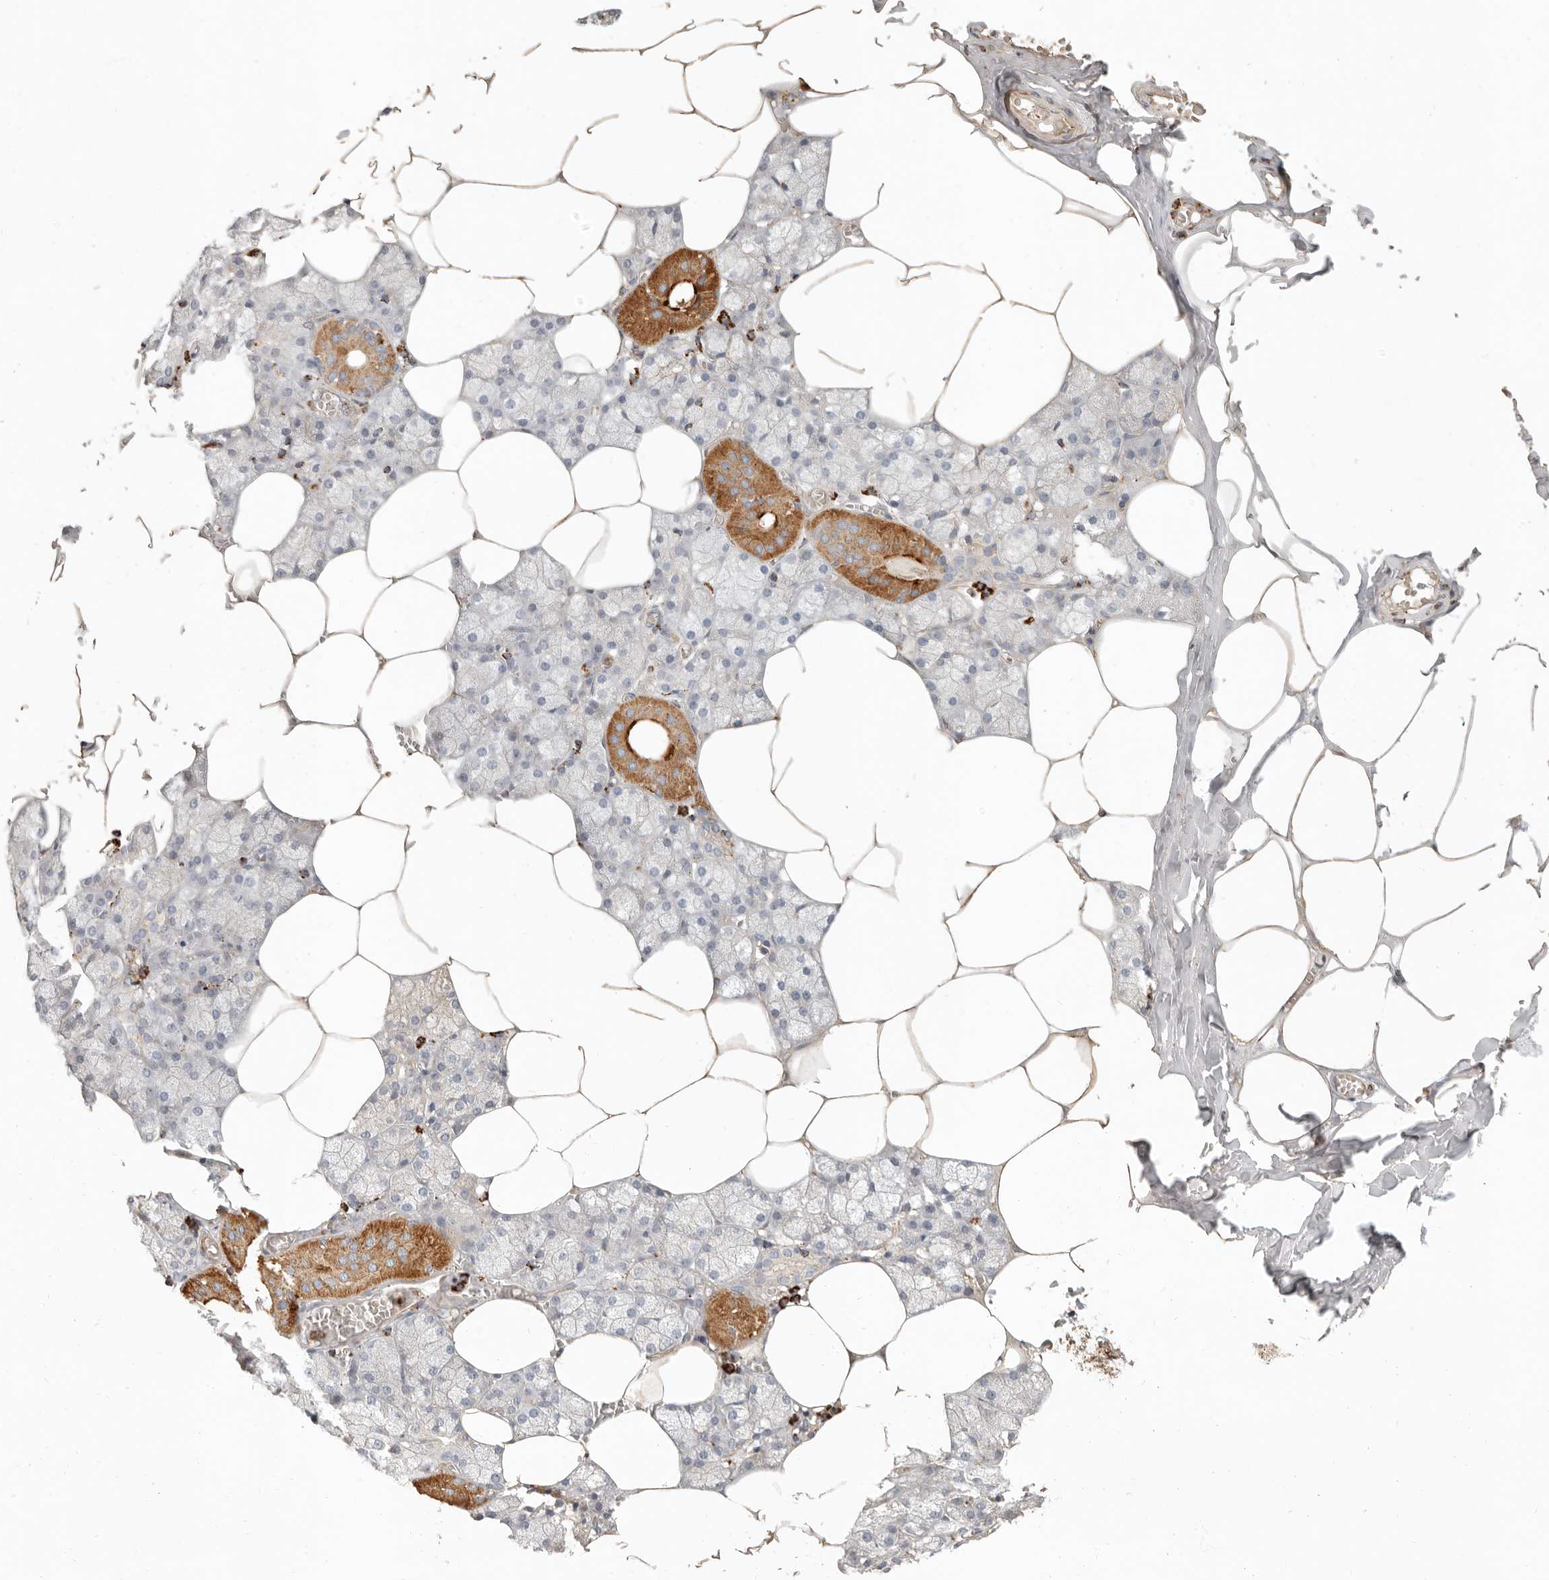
{"staining": {"intensity": "strong", "quantity": "<25%", "location": "cytoplasmic/membranous"}, "tissue": "salivary gland", "cell_type": "Glandular cells", "image_type": "normal", "snomed": [{"axis": "morphology", "description": "Normal tissue, NOS"}, {"axis": "topography", "description": "Salivary gland"}], "caption": "Immunohistochemical staining of benign salivary gland exhibits medium levels of strong cytoplasmic/membranous staining in approximately <25% of glandular cells.", "gene": "ARHGEF10L", "patient": {"sex": "male", "age": 62}}